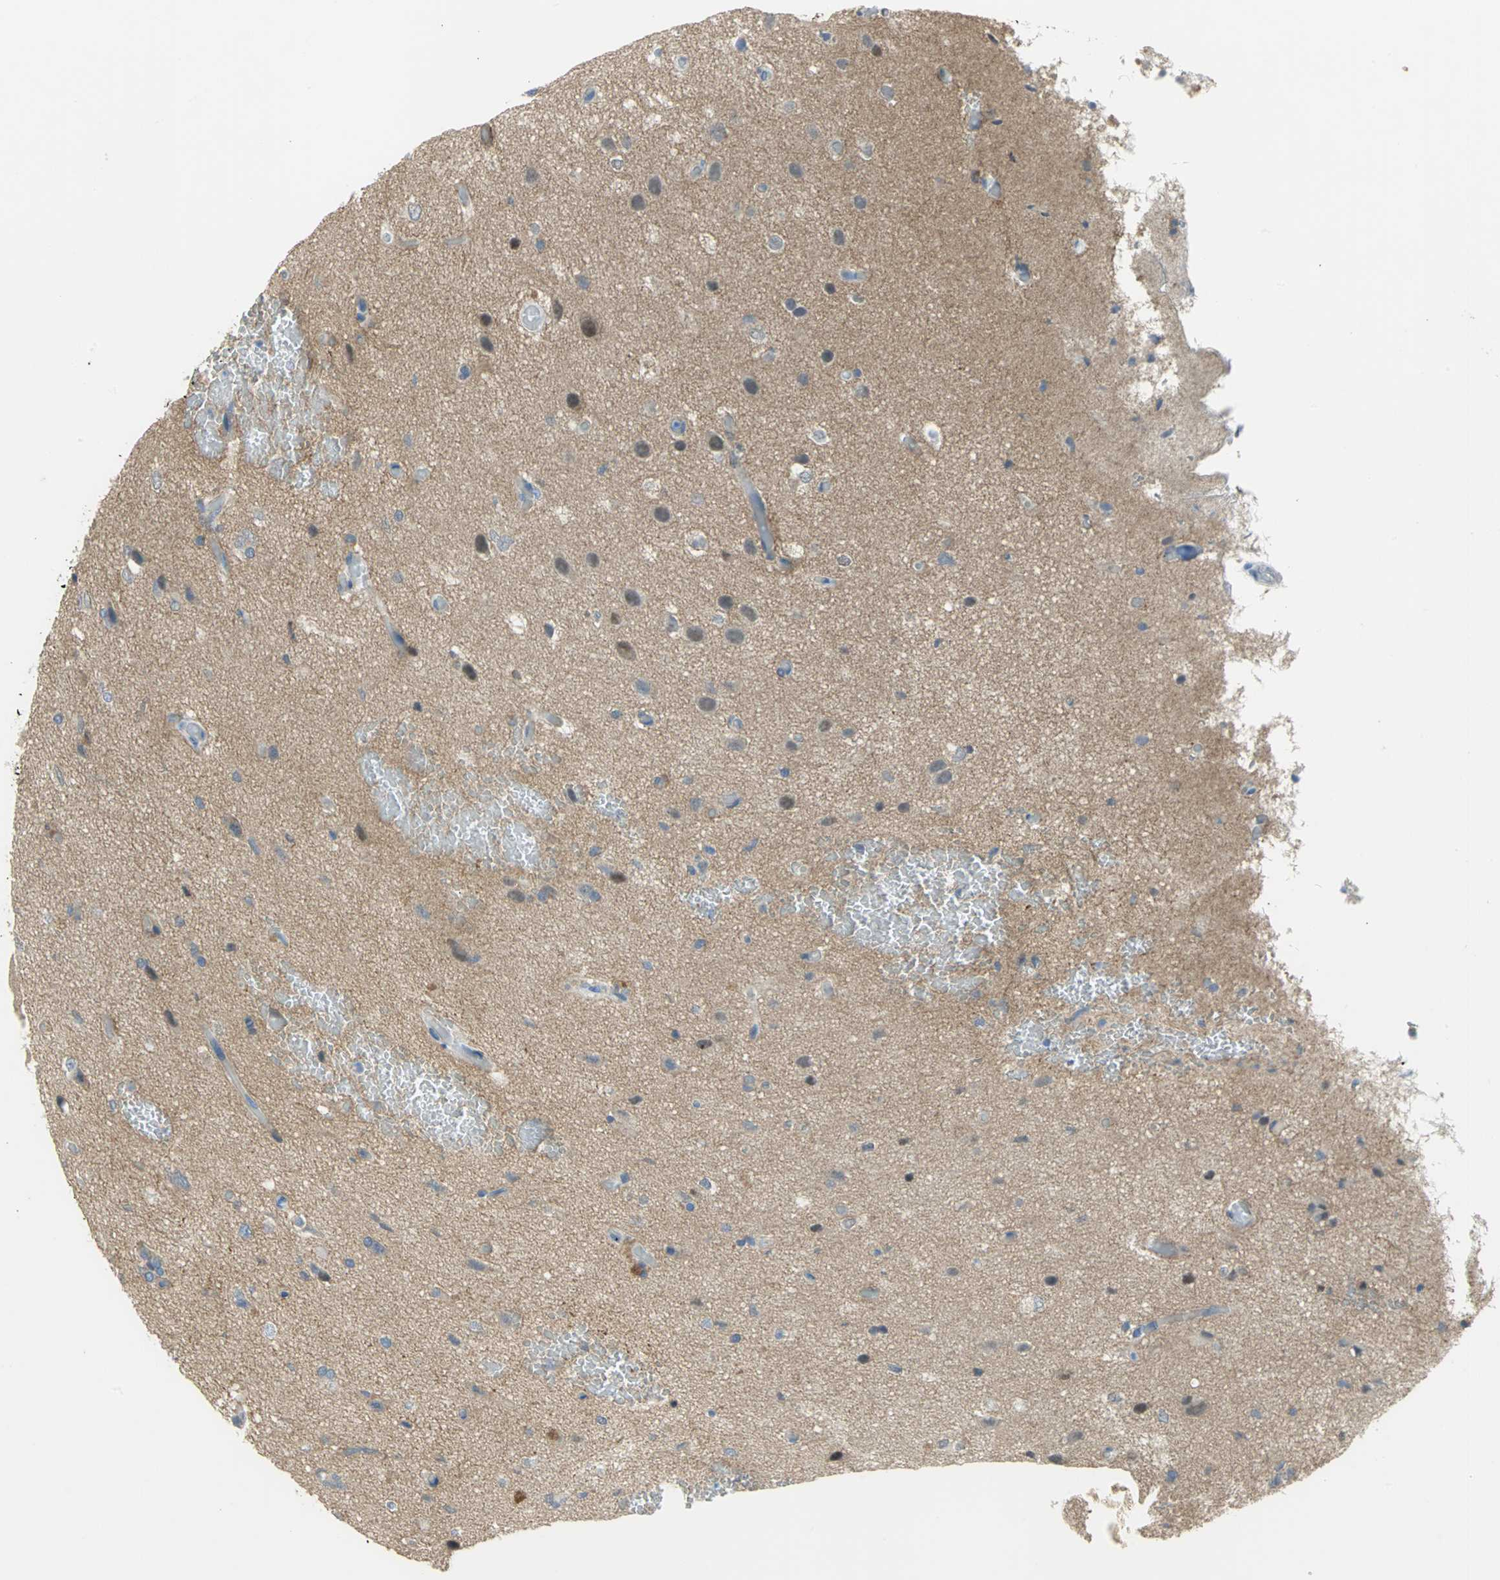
{"staining": {"intensity": "weak", "quantity": "<25%", "location": "nuclear"}, "tissue": "glioma", "cell_type": "Tumor cells", "image_type": "cancer", "snomed": [{"axis": "morphology", "description": "Glioma, malignant, High grade"}, {"axis": "topography", "description": "Brain"}], "caption": "This is an immunohistochemistry (IHC) image of human high-grade glioma (malignant). There is no positivity in tumor cells.", "gene": "HTR1F", "patient": {"sex": "male", "age": 47}}